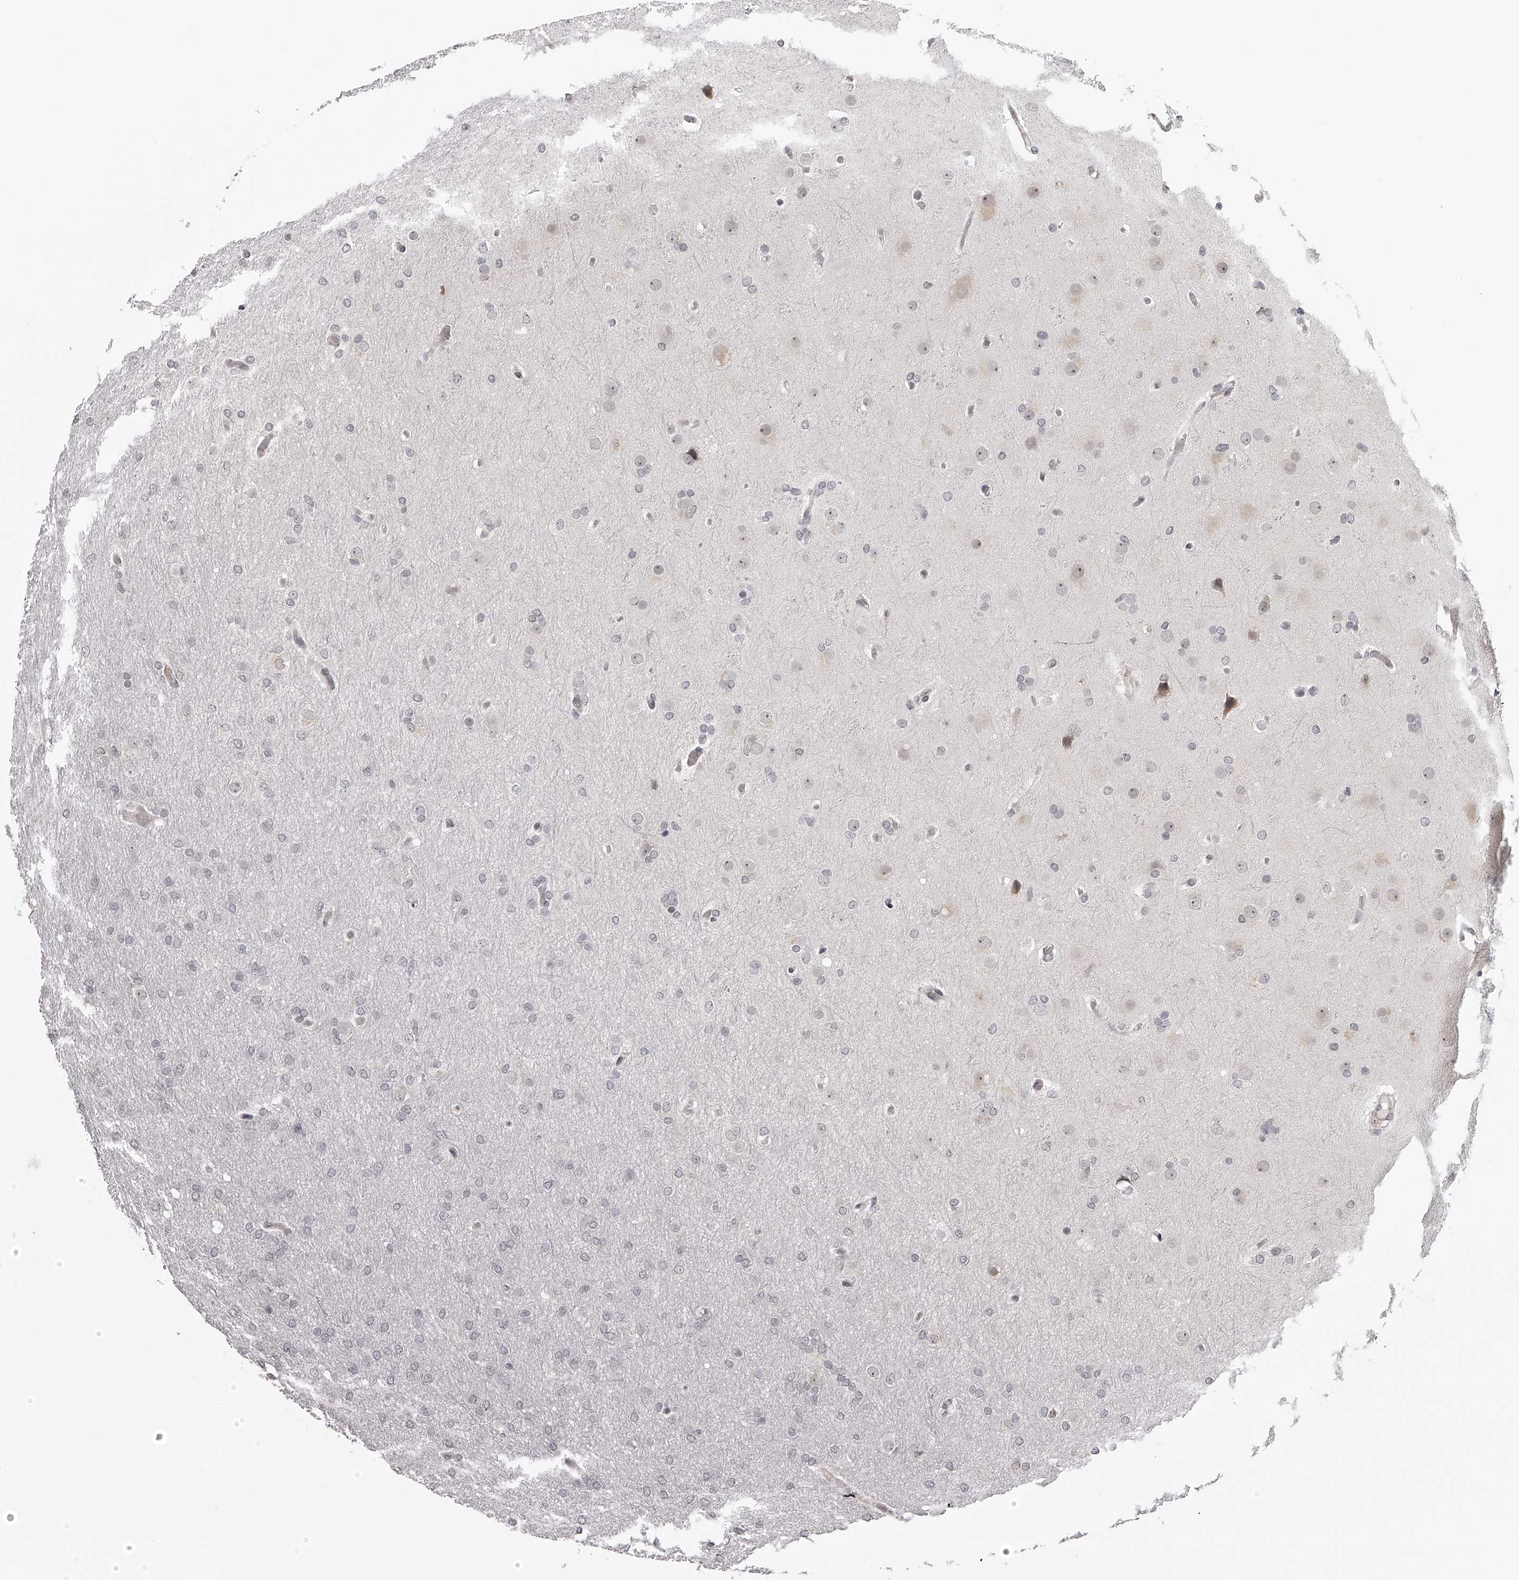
{"staining": {"intensity": "negative", "quantity": "none", "location": "none"}, "tissue": "glioma", "cell_type": "Tumor cells", "image_type": "cancer", "snomed": [{"axis": "morphology", "description": "Glioma, malignant, High grade"}, {"axis": "topography", "description": "Cerebral cortex"}], "caption": "Tumor cells are negative for brown protein staining in malignant high-grade glioma.", "gene": "ODF2L", "patient": {"sex": "female", "age": 36}}